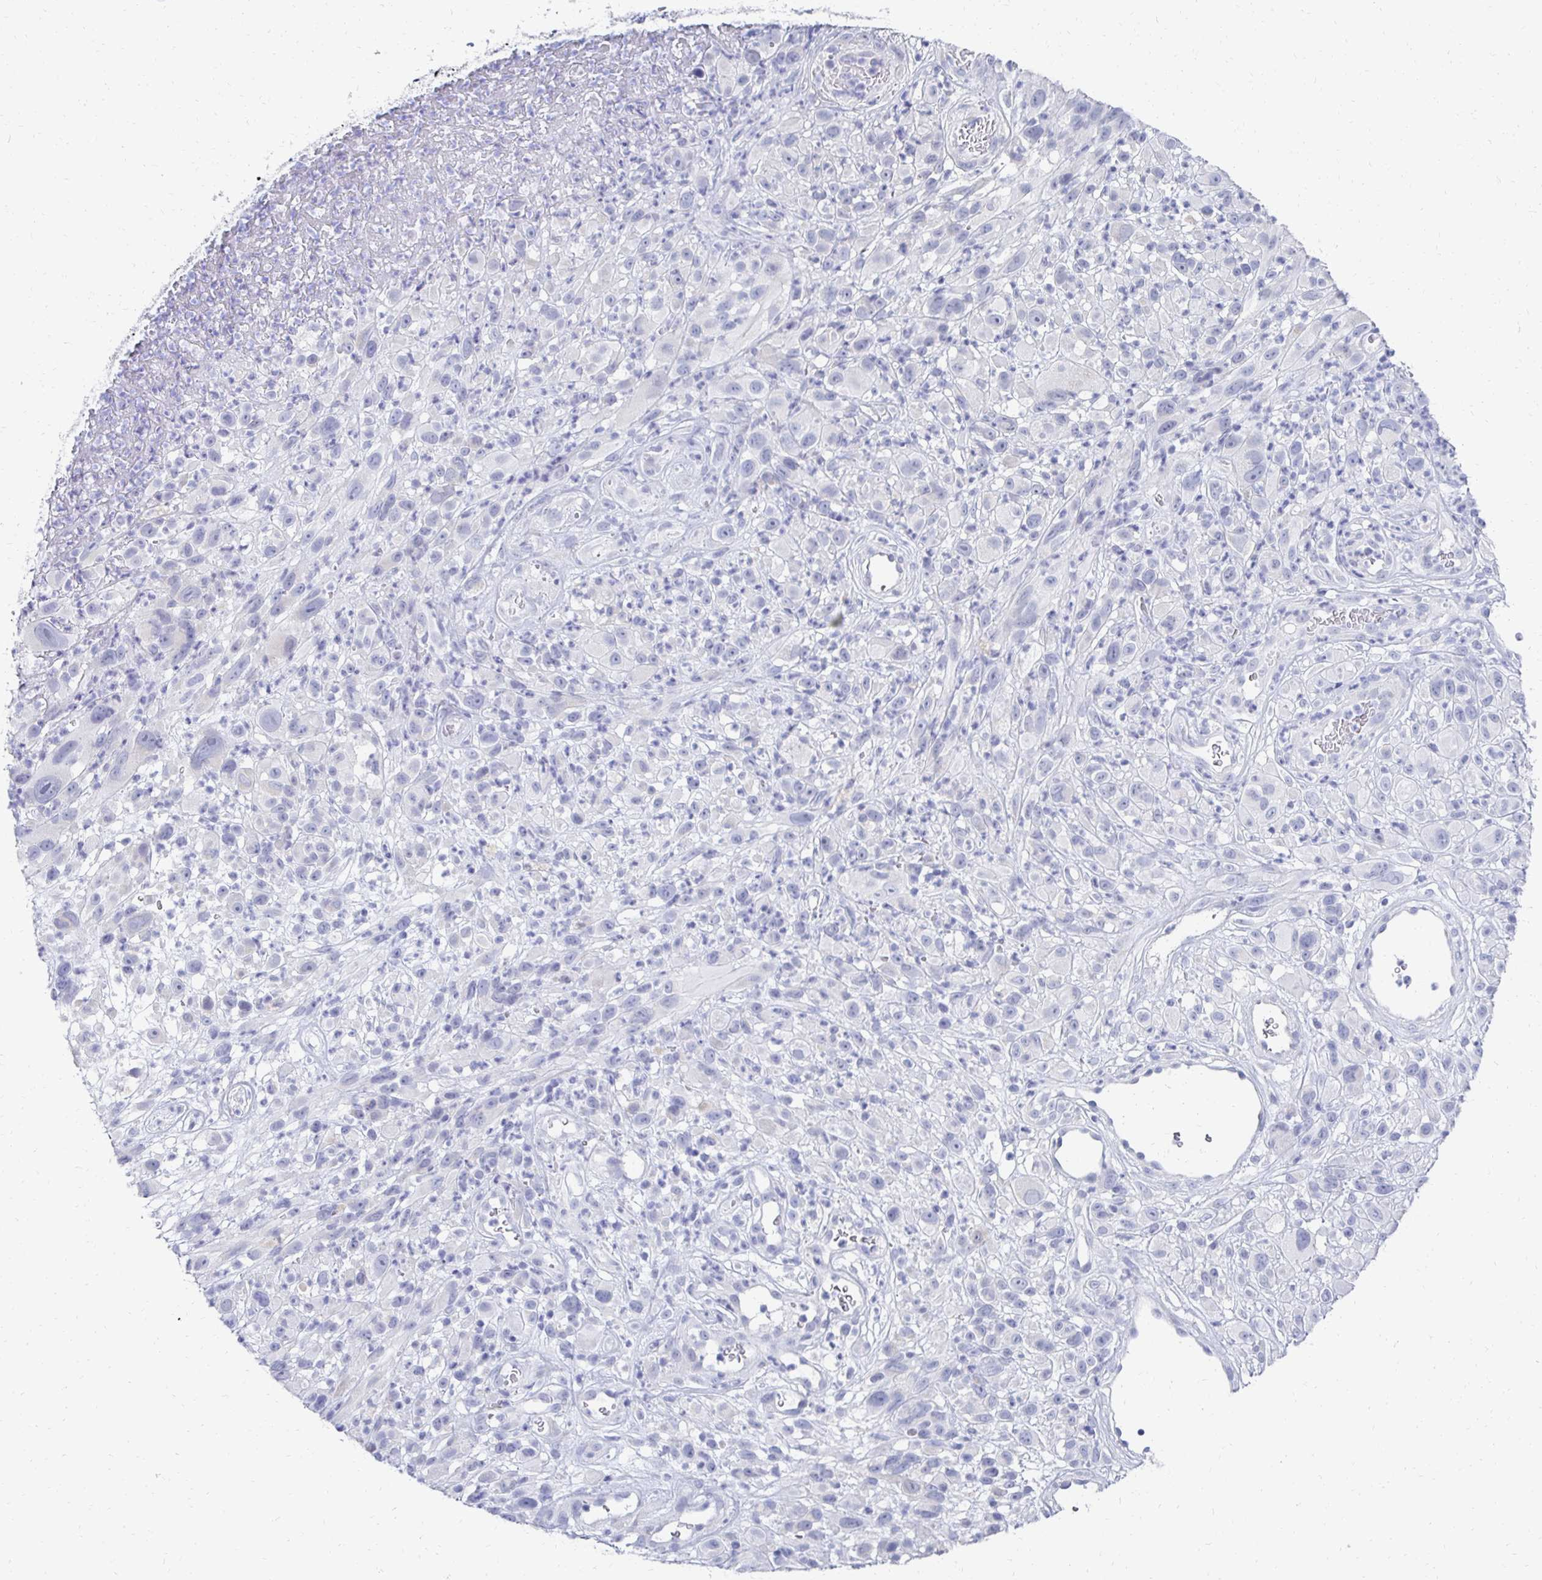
{"staining": {"intensity": "negative", "quantity": "none", "location": "none"}, "tissue": "melanoma", "cell_type": "Tumor cells", "image_type": "cancer", "snomed": [{"axis": "morphology", "description": "Malignant melanoma, NOS"}, {"axis": "topography", "description": "Skin"}], "caption": "Photomicrograph shows no significant protein positivity in tumor cells of malignant melanoma.", "gene": "SYCP3", "patient": {"sex": "male", "age": 68}}